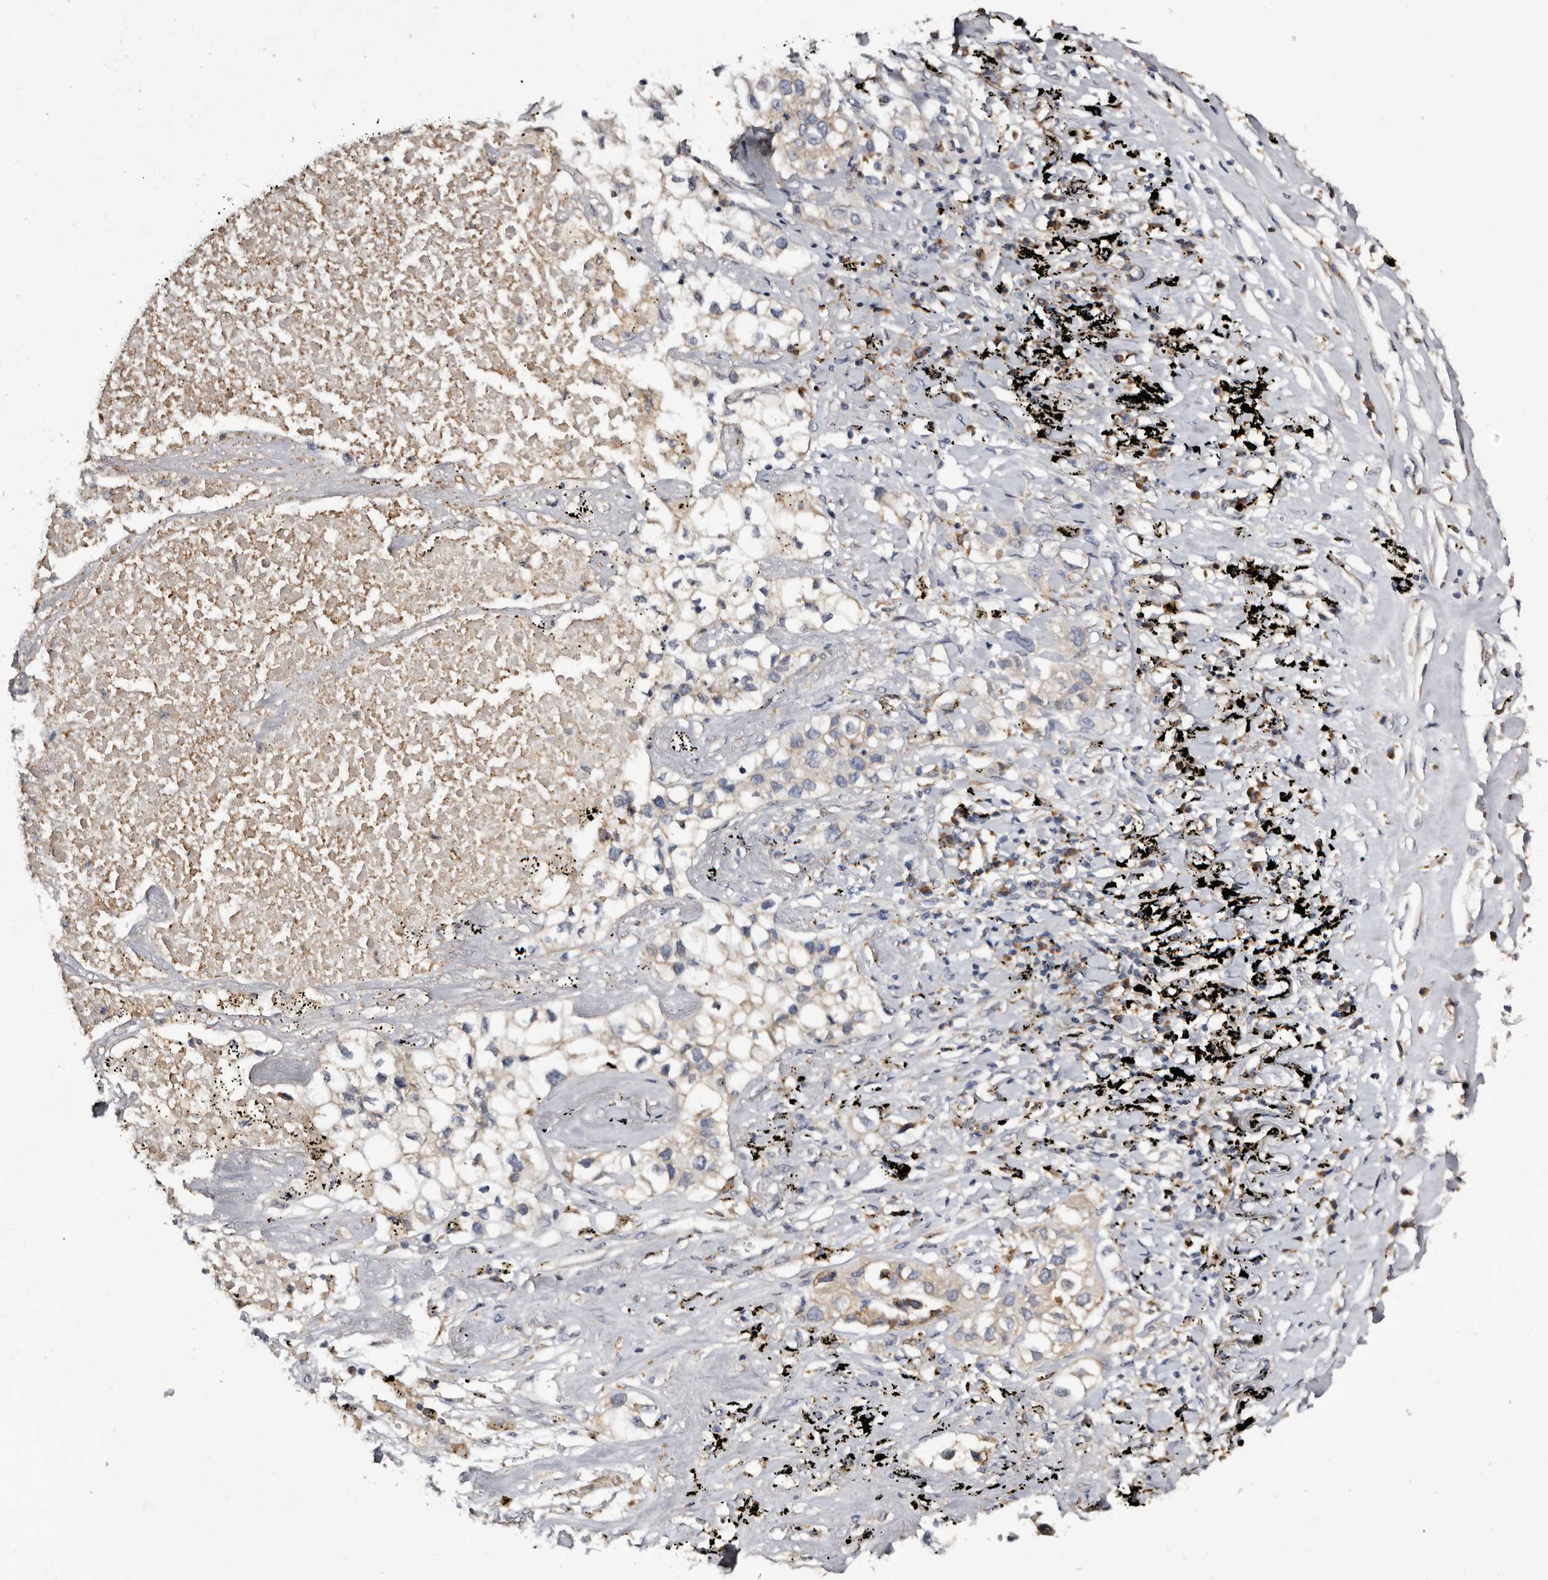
{"staining": {"intensity": "weak", "quantity": ">75%", "location": "cytoplasmic/membranous"}, "tissue": "lung cancer", "cell_type": "Tumor cells", "image_type": "cancer", "snomed": [{"axis": "morphology", "description": "Adenocarcinoma, NOS"}, {"axis": "topography", "description": "Lung"}], "caption": "This histopathology image reveals IHC staining of human lung cancer, with low weak cytoplasmic/membranous expression in approximately >75% of tumor cells.", "gene": "INKA2", "patient": {"sex": "male", "age": 63}}